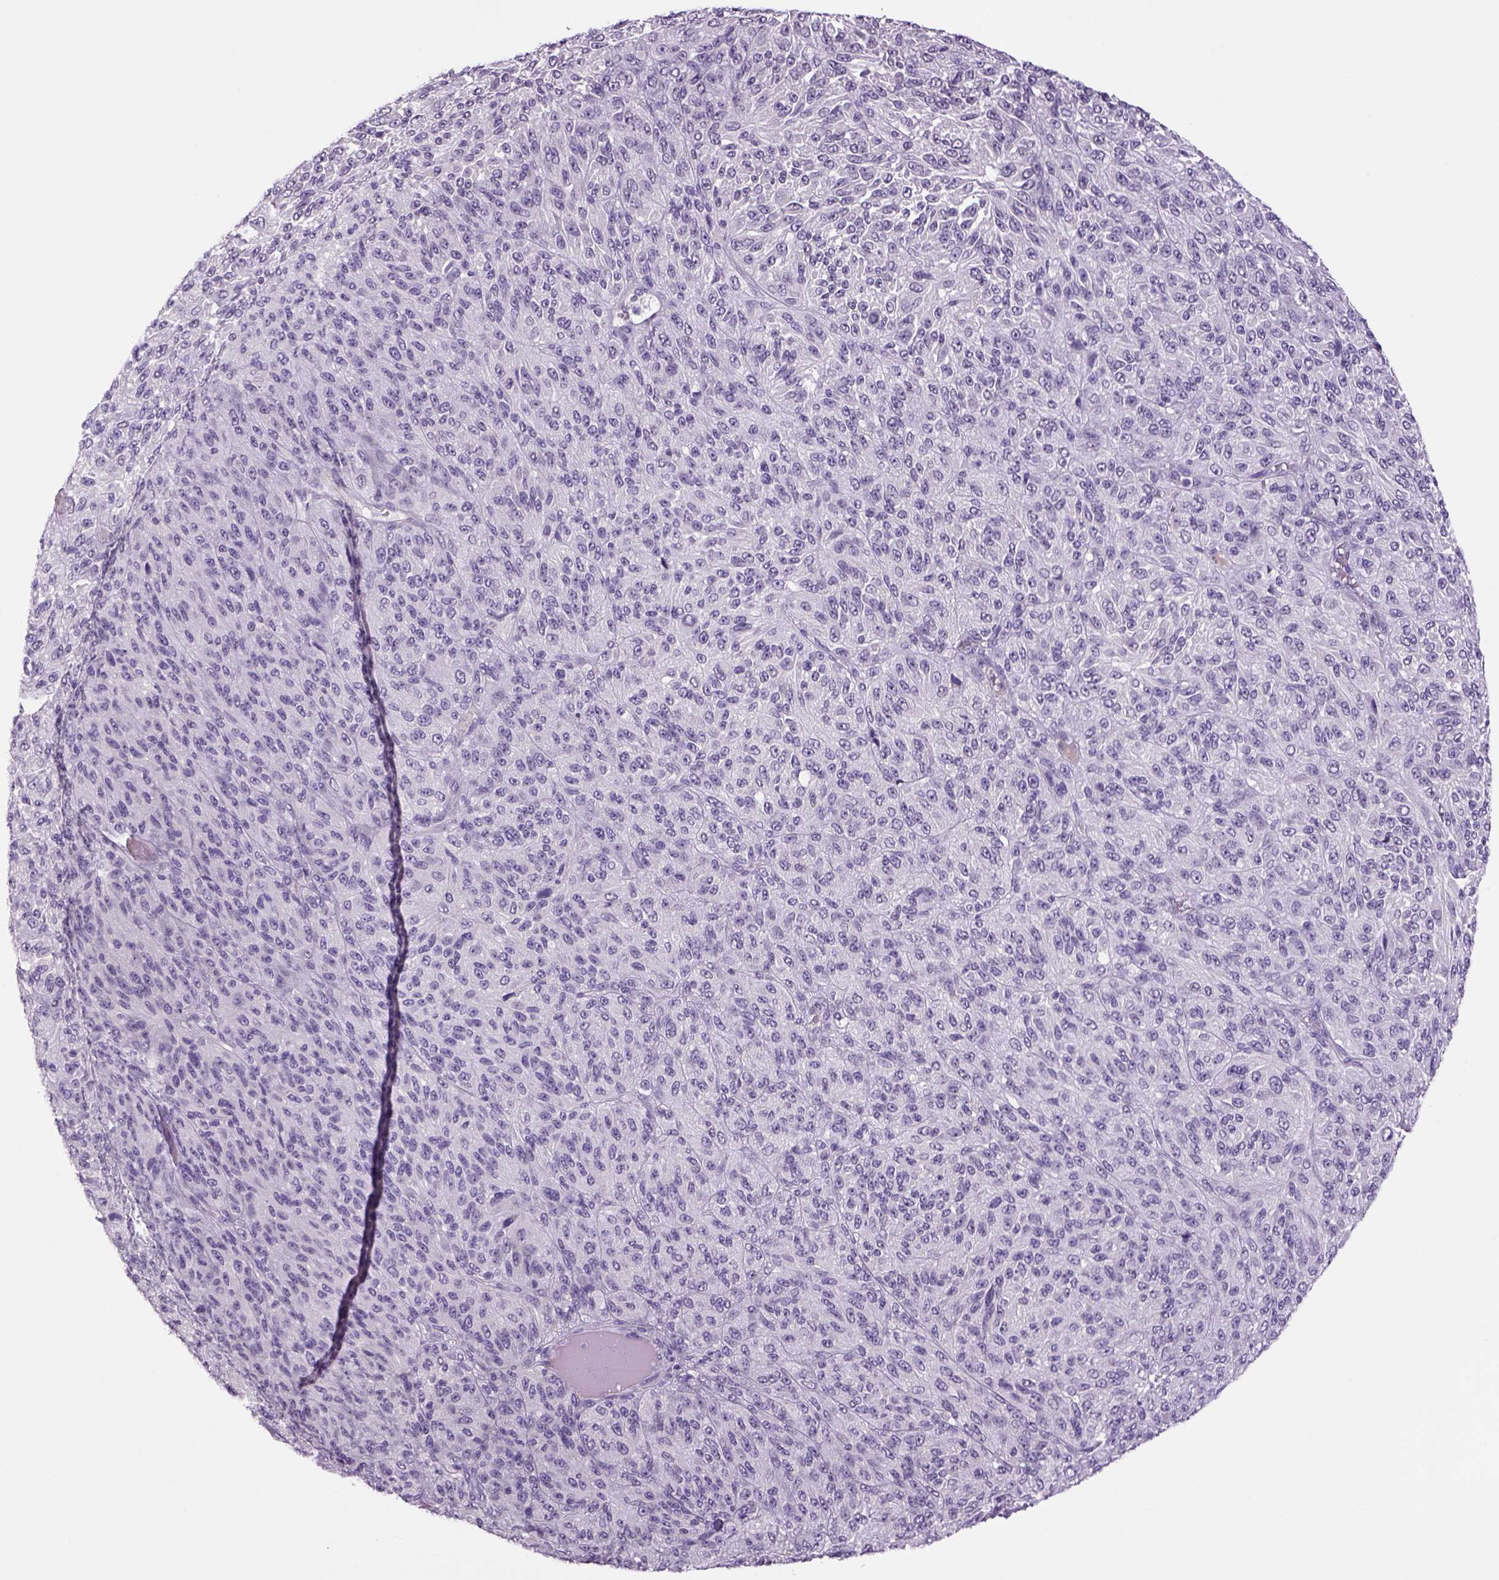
{"staining": {"intensity": "negative", "quantity": "none", "location": "none"}, "tissue": "melanoma", "cell_type": "Tumor cells", "image_type": "cancer", "snomed": [{"axis": "morphology", "description": "Malignant melanoma, Metastatic site"}, {"axis": "topography", "description": "Brain"}], "caption": "Tumor cells show no significant protein expression in malignant melanoma (metastatic site).", "gene": "DBH", "patient": {"sex": "female", "age": 56}}